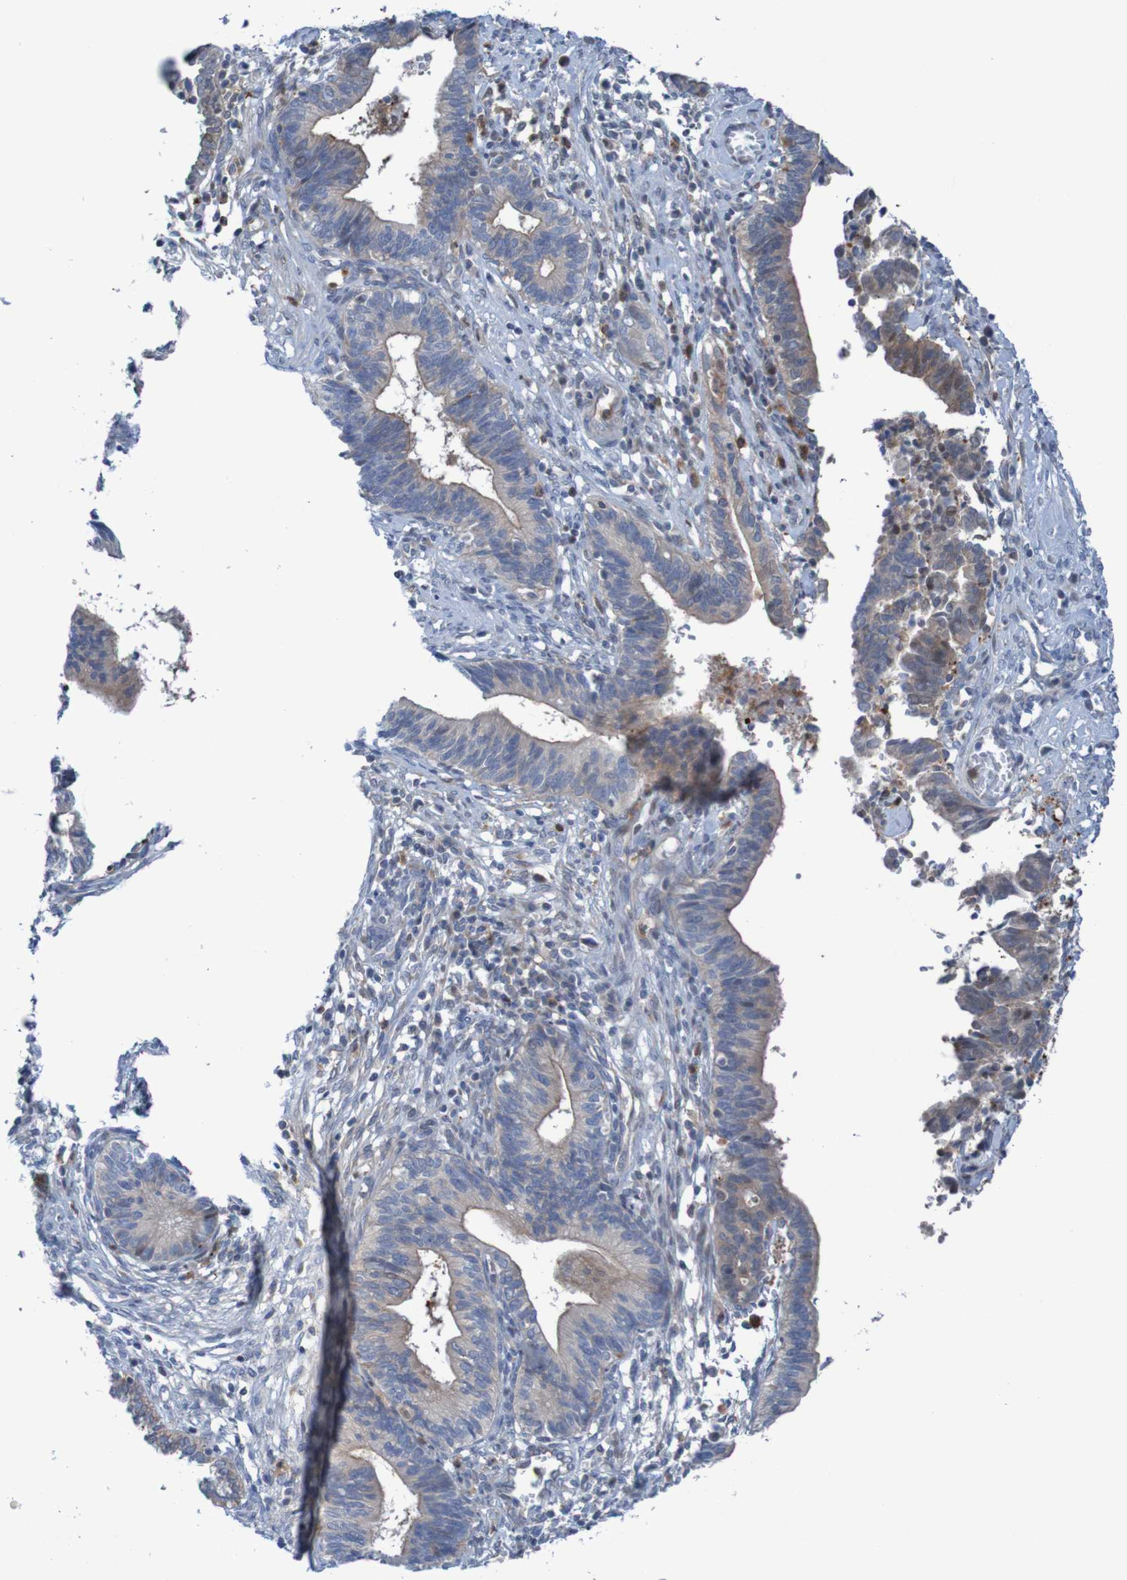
{"staining": {"intensity": "moderate", "quantity": ">75%", "location": "cytoplasmic/membranous"}, "tissue": "cervical cancer", "cell_type": "Tumor cells", "image_type": "cancer", "snomed": [{"axis": "morphology", "description": "Adenocarcinoma, NOS"}, {"axis": "topography", "description": "Cervix"}], "caption": "This is a histology image of immunohistochemistry staining of cervical adenocarcinoma, which shows moderate staining in the cytoplasmic/membranous of tumor cells.", "gene": "ANGPT4", "patient": {"sex": "female", "age": 44}}